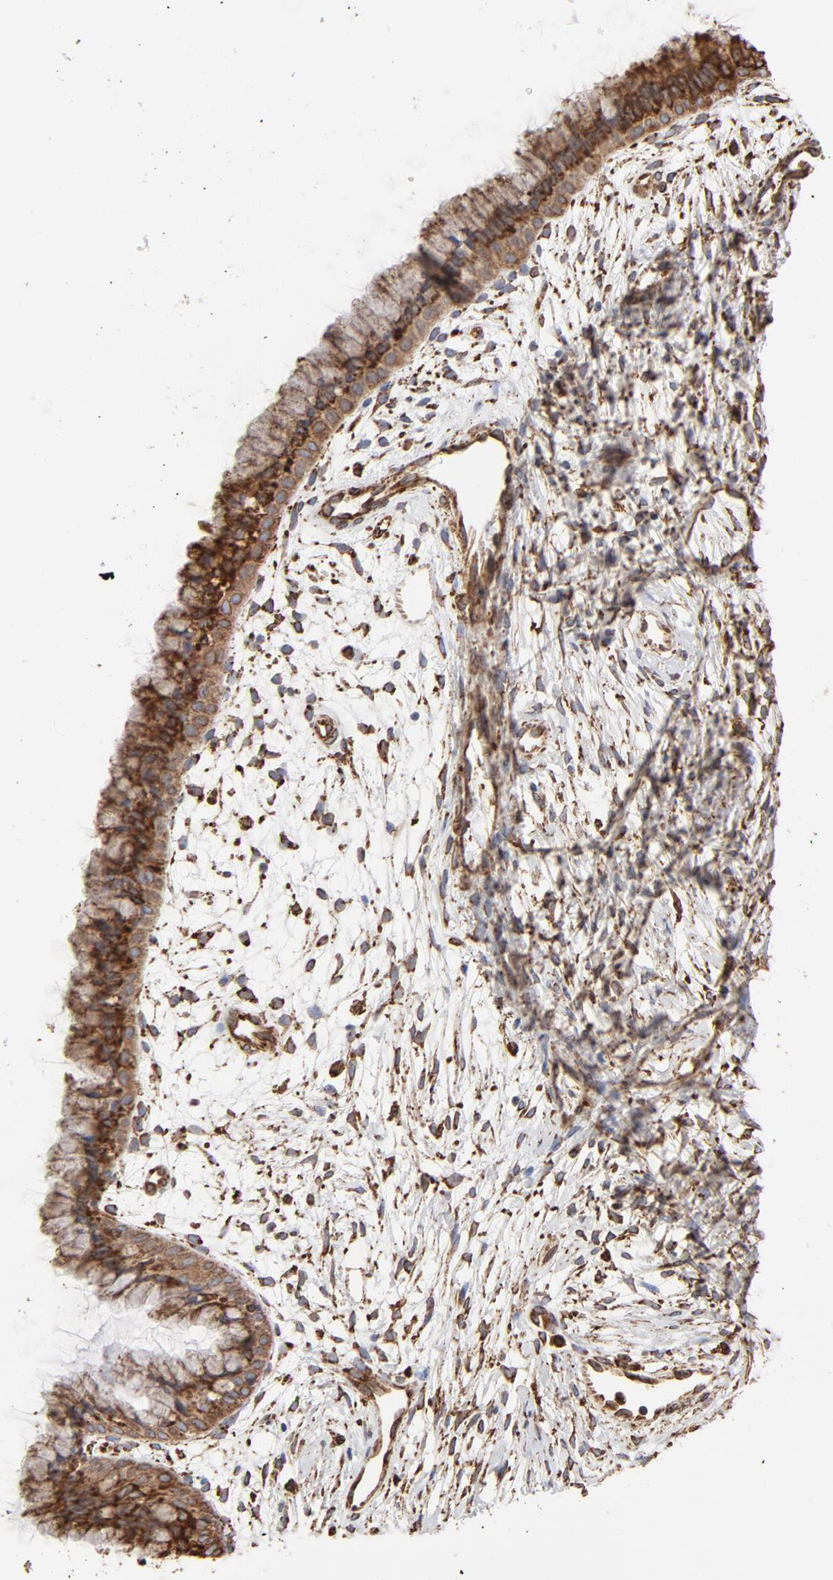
{"staining": {"intensity": "strong", "quantity": ">75%", "location": "cytoplasmic/membranous"}, "tissue": "cervix", "cell_type": "Glandular cells", "image_type": "normal", "snomed": [{"axis": "morphology", "description": "Normal tissue, NOS"}, {"axis": "topography", "description": "Cervix"}], "caption": "Immunohistochemical staining of normal cervix shows high levels of strong cytoplasmic/membranous staining in approximately >75% of glandular cells. (DAB (3,3'-diaminobenzidine) IHC, brown staining for protein, blue staining for nuclei).", "gene": "CANX", "patient": {"sex": "female", "age": 39}}